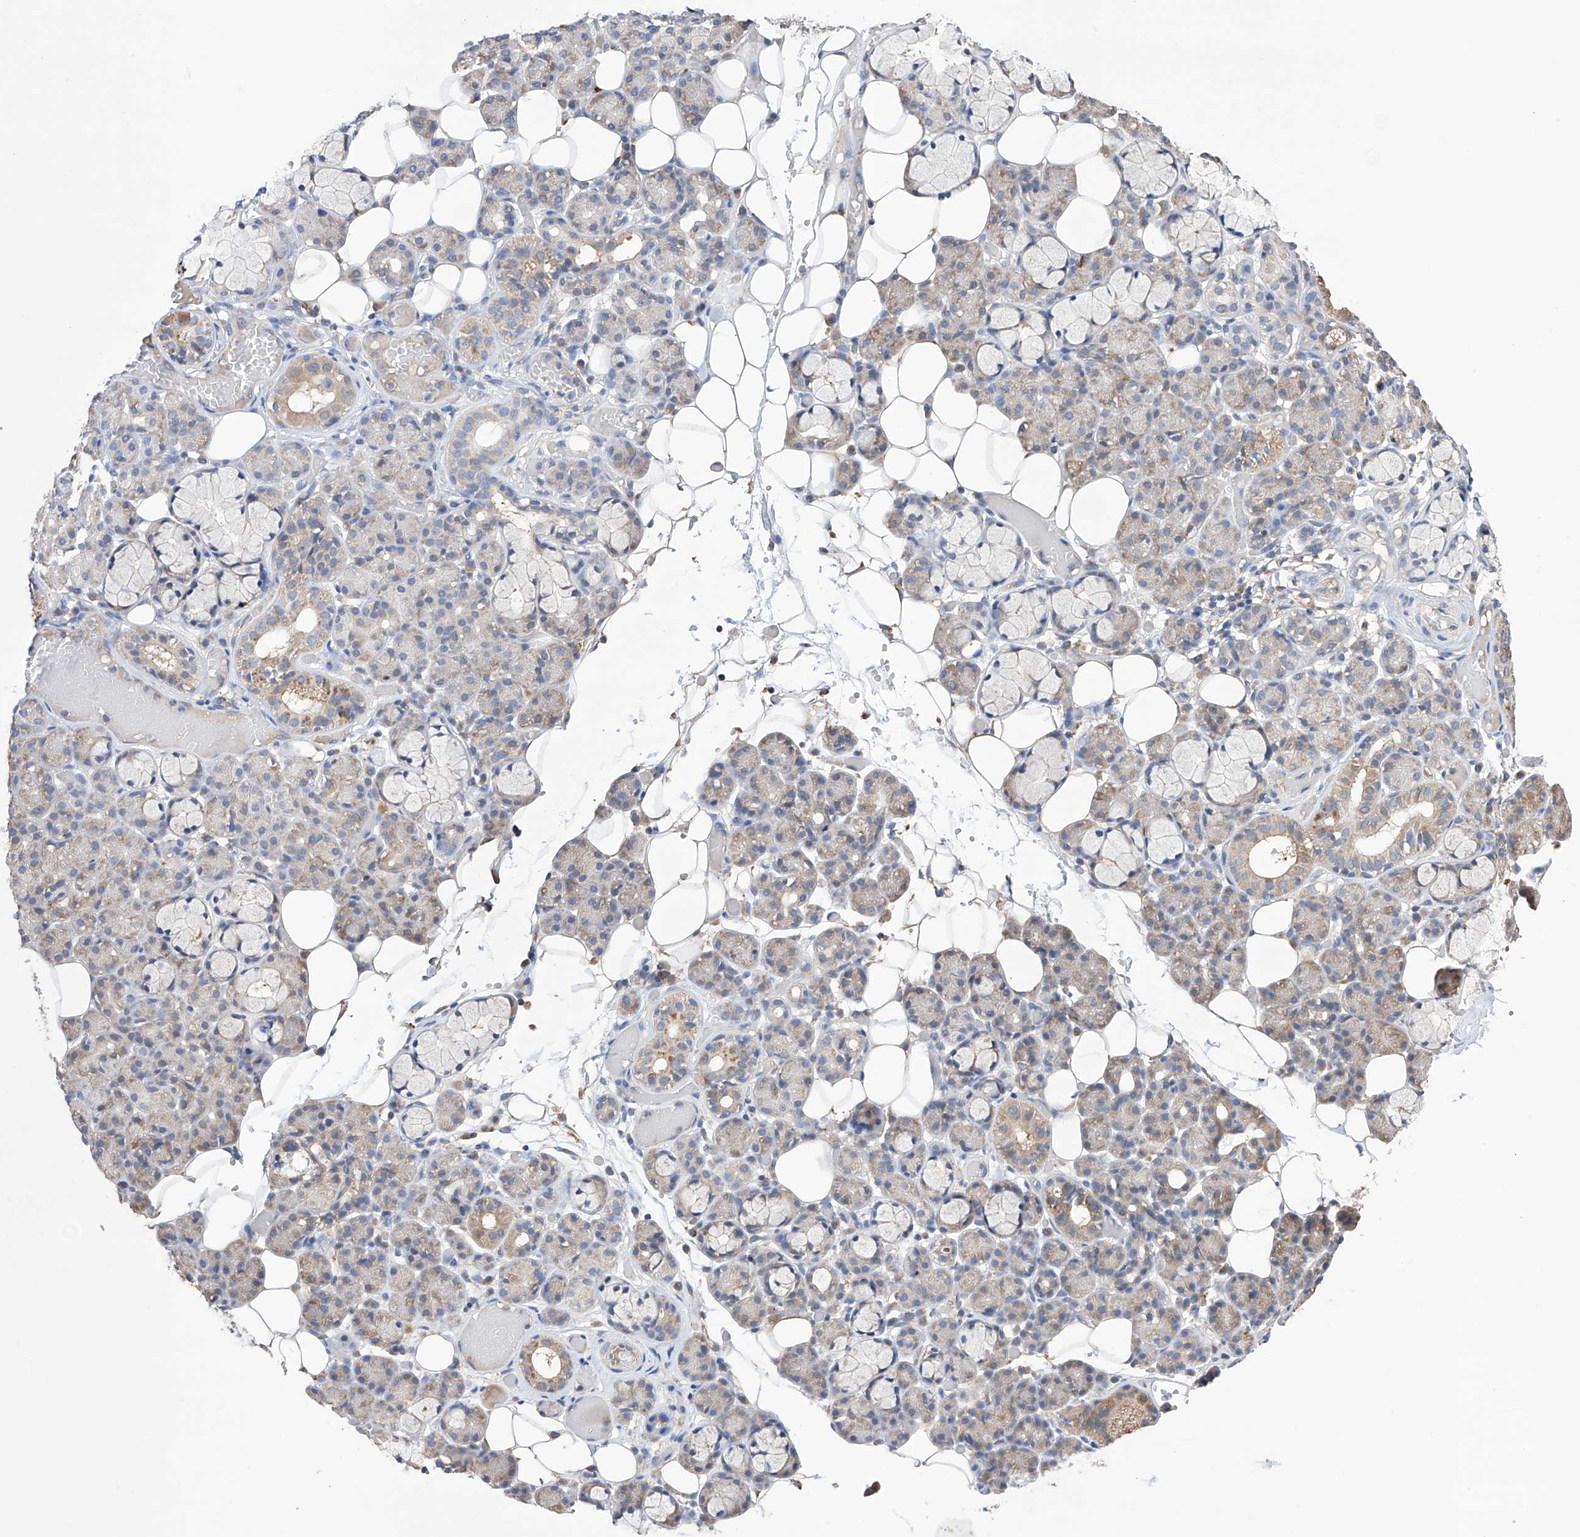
{"staining": {"intensity": "weak", "quantity": "<25%", "location": "cytoplasmic/membranous"}, "tissue": "salivary gland", "cell_type": "Glandular cells", "image_type": "normal", "snomed": [{"axis": "morphology", "description": "Normal tissue, NOS"}, {"axis": "topography", "description": "Salivary gland"}], "caption": "Immunohistochemistry of benign human salivary gland exhibits no positivity in glandular cells. (Brightfield microscopy of DAB IHC at high magnification).", "gene": "AFG1L", "patient": {"sex": "male", "age": 63}}